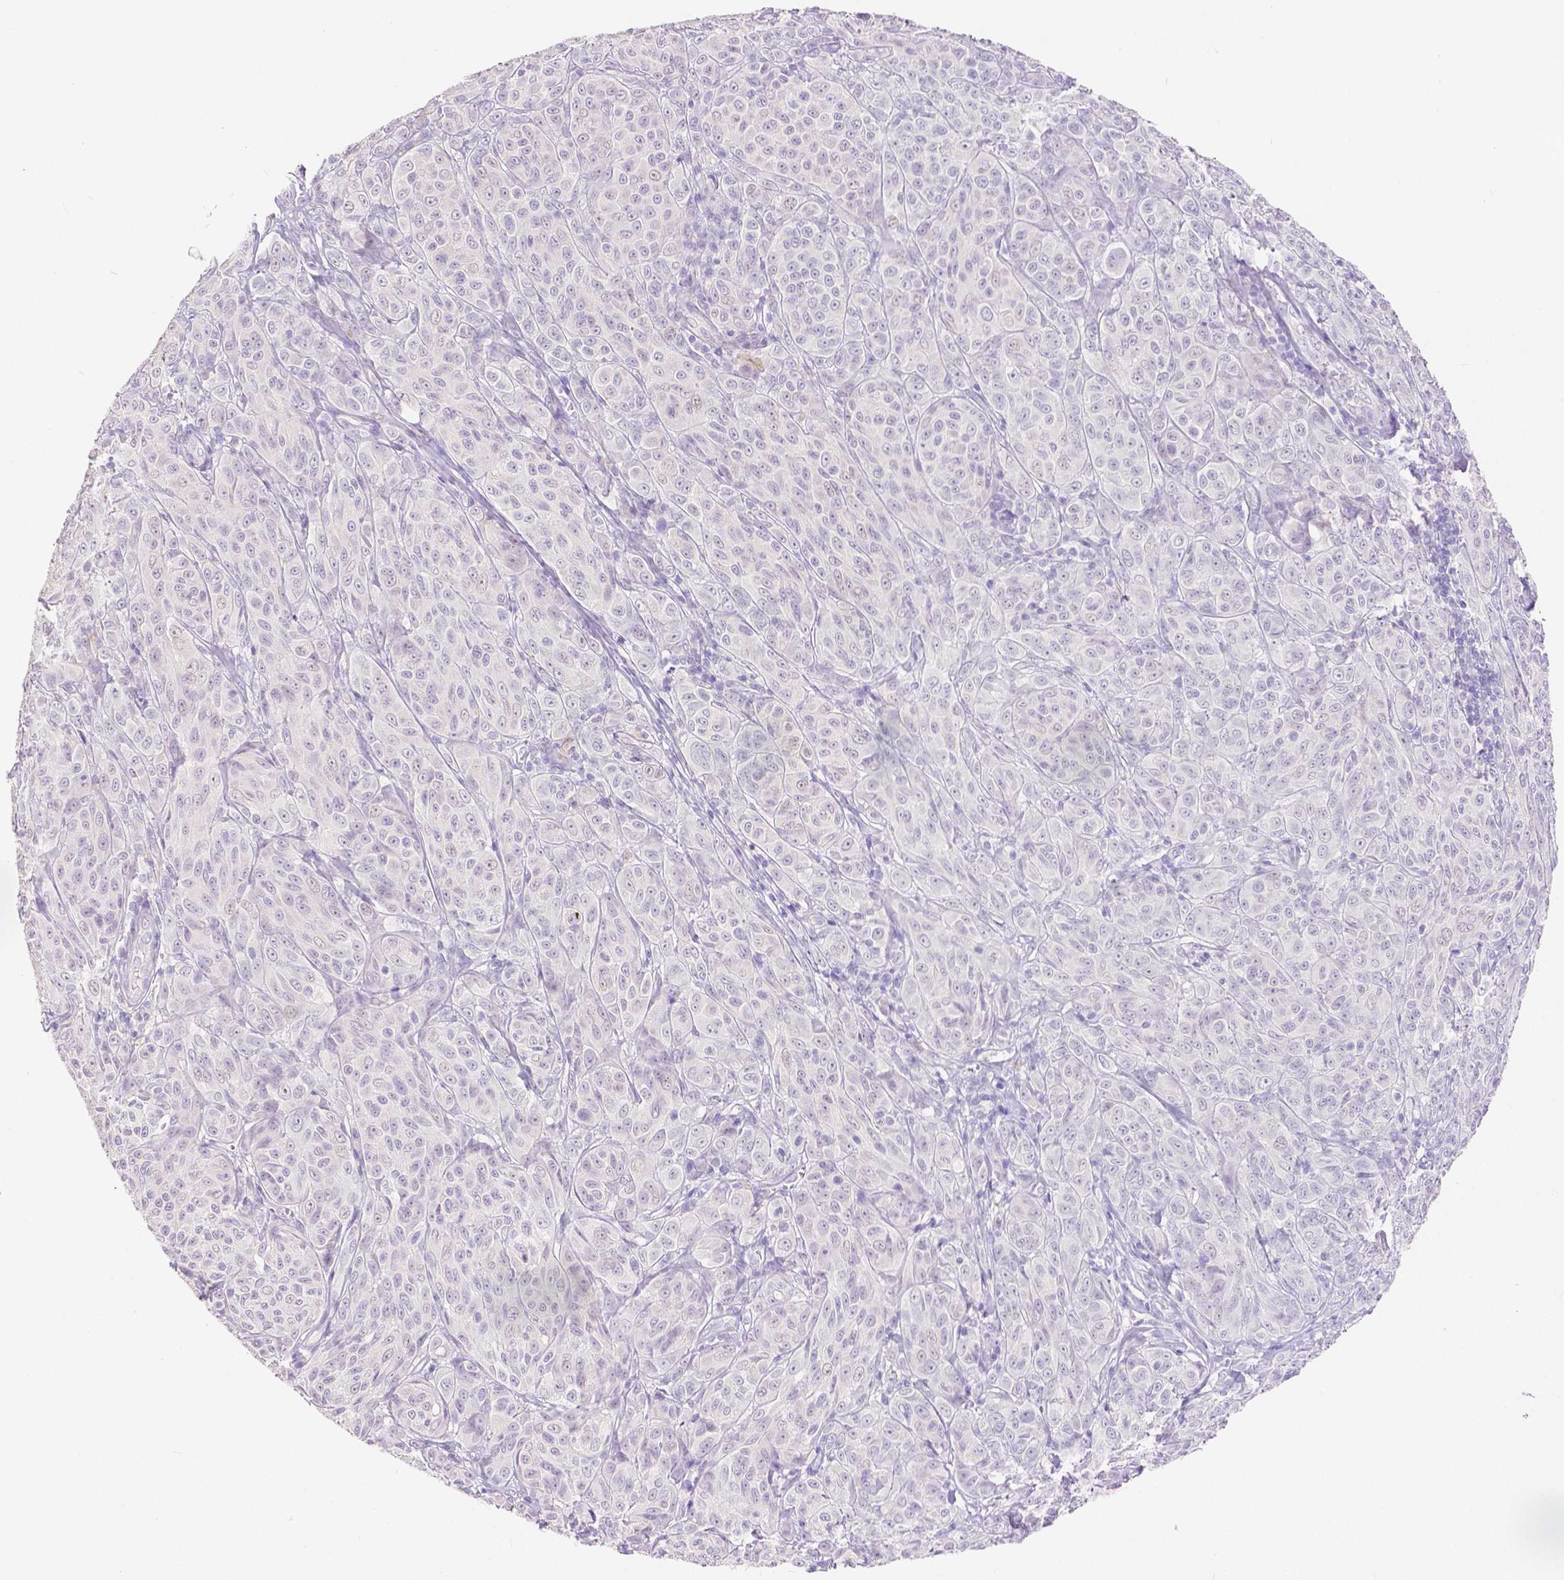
{"staining": {"intensity": "negative", "quantity": "none", "location": "none"}, "tissue": "melanoma", "cell_type": "Tumor cells", "image_type": "cancer", "snomed": [{"axis": "morphology", "description": "Malignant melanoma, NOS"}, {"axis": "topography", "description": "Skin"}], "caption": "A micrograph of human malignant melanoma is negative for staining in tumor cells.", "gene": "HNF1B", "patient": {"sex": "male", "age": 89}}